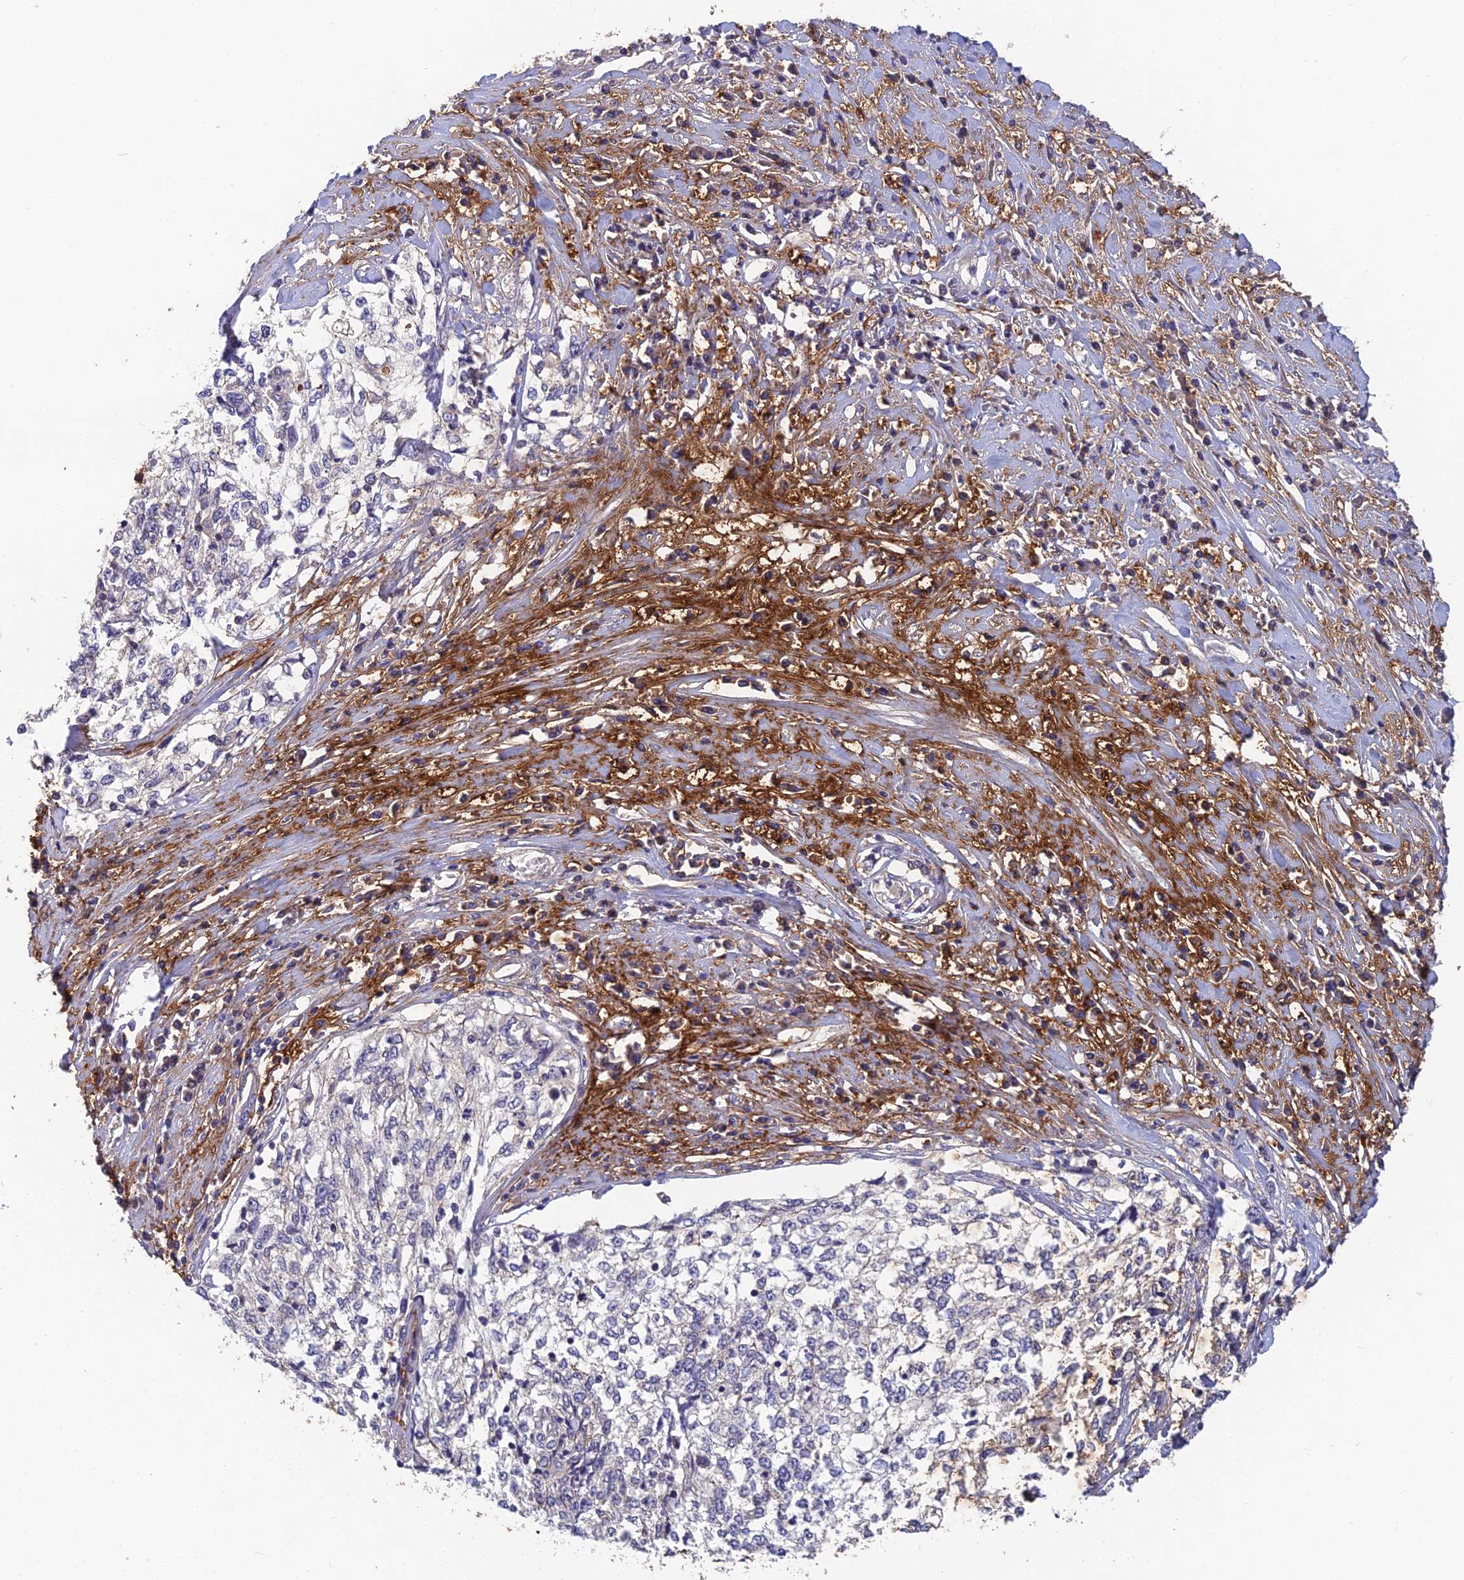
{"staining": {"intensity": "negative", "quantity": "none", "location": "none"}, "tissue": "cervical cancer", "cell_type": "Tumor cells", "image_type": "cancer", "snomed": [{"axis": "morphology", "description": "Squamous cell carcinoma, NOS"}, {"axis": "topography", "description": "Cervix"}], "caption": "An image of human squamous cell carcinoma (cervical) is negative for staining in tumor cells.", "gene": "ADAMTS13", "patient": {"sex": "female", "age": 57}}